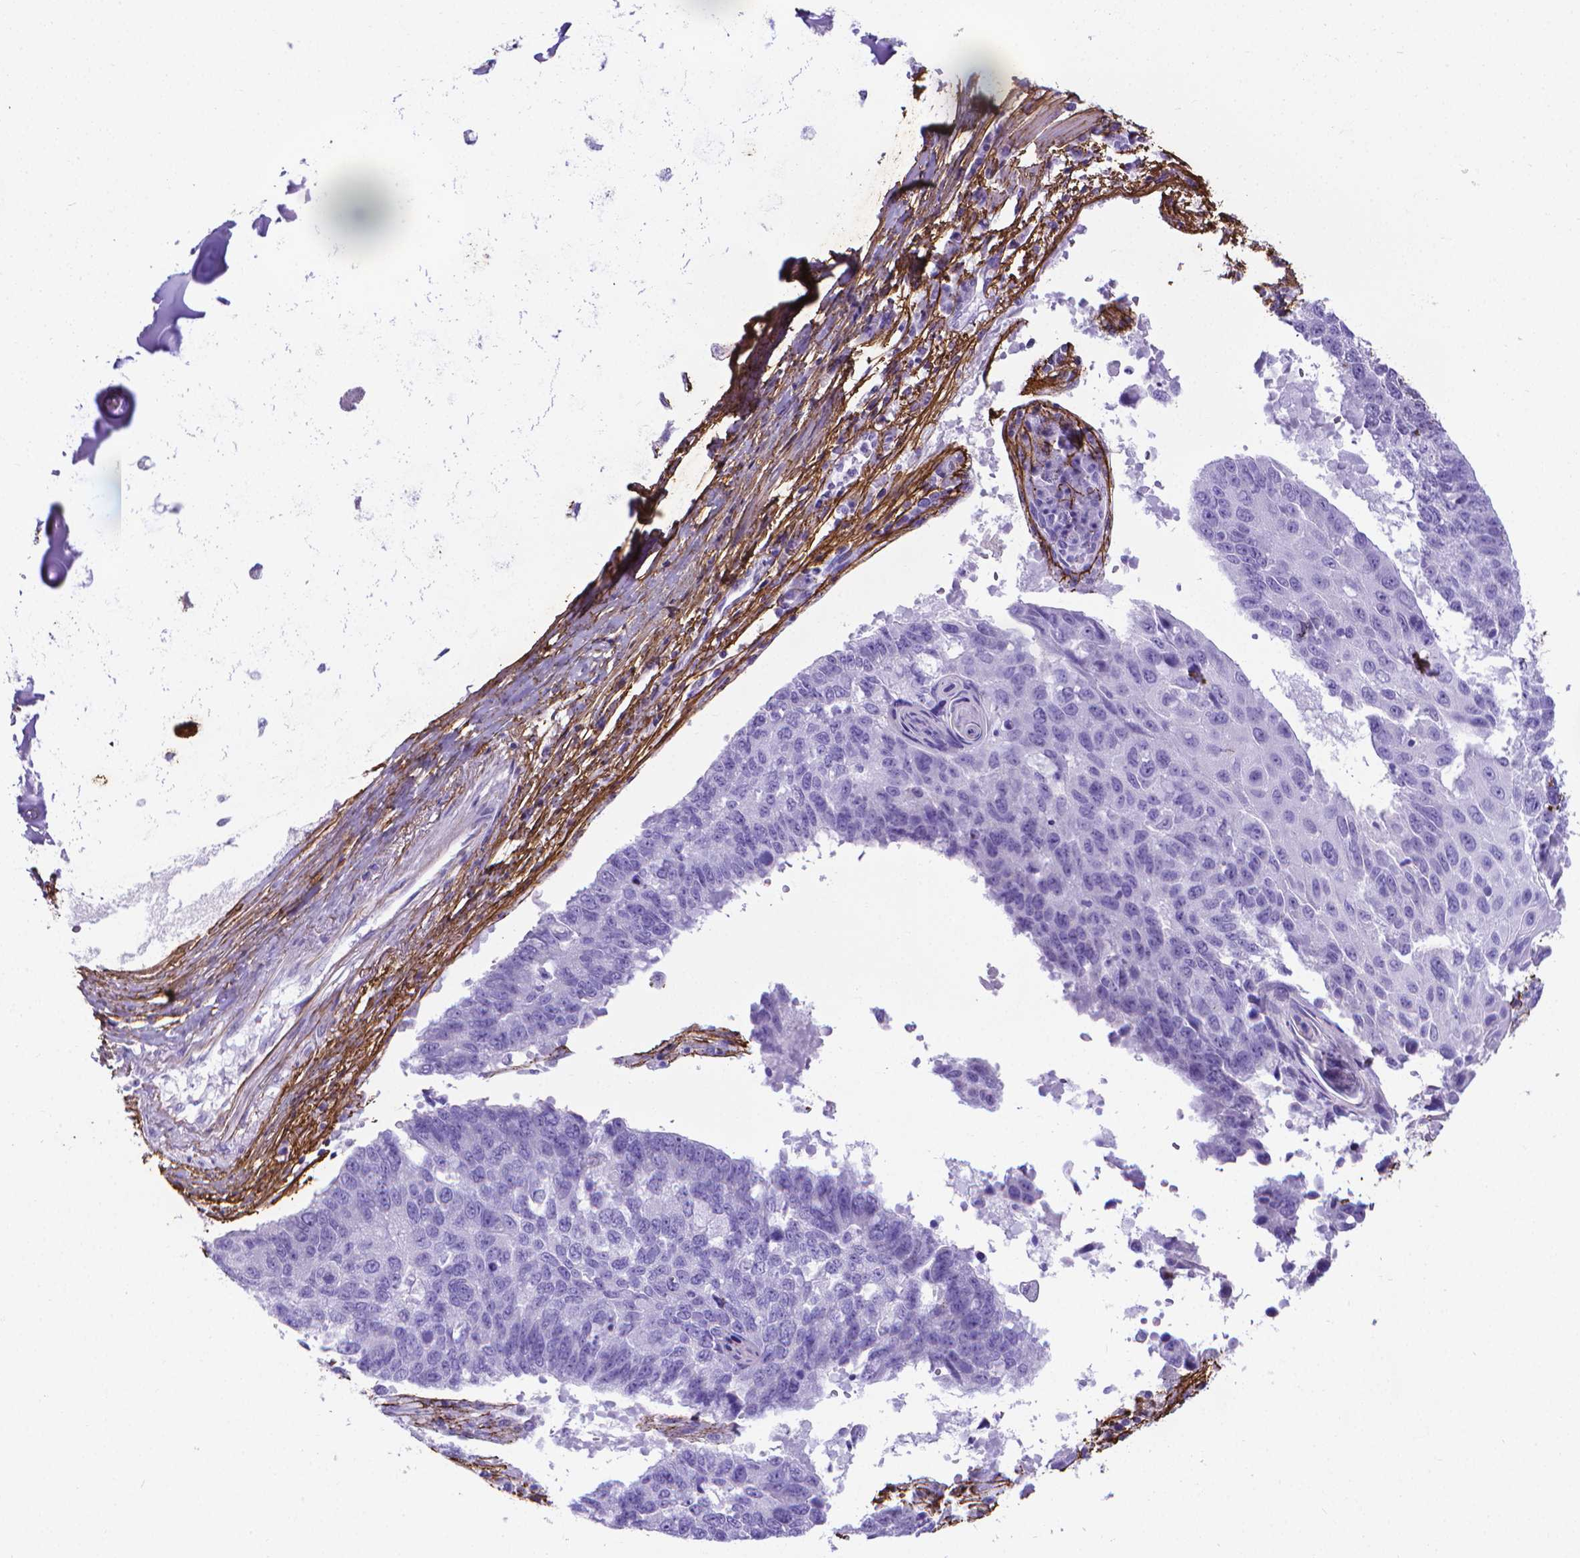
{"staining": {"intensity": "negative", "quantity": "none", "location": "none"}, "tissue": "lung cancer", "cell_type": "Tumor cells", "image_type": "cancer", "snomed": [{"axis": "morphology", "description": "Squamous cell carcinoma, NOS"}, {"axis": "topography", "description": "Lung"}], "caption": "Lung cancer was stained to show a protein in brown. There is no significant staining in tumor cells. The staining is performed using DAB (3,3'-diaminobenzidine) brown chromogen with nuclei counter-stained in using hematoxylin.", "gene": "MFAP2", "patient": {"sex": "male", "age": 73}}